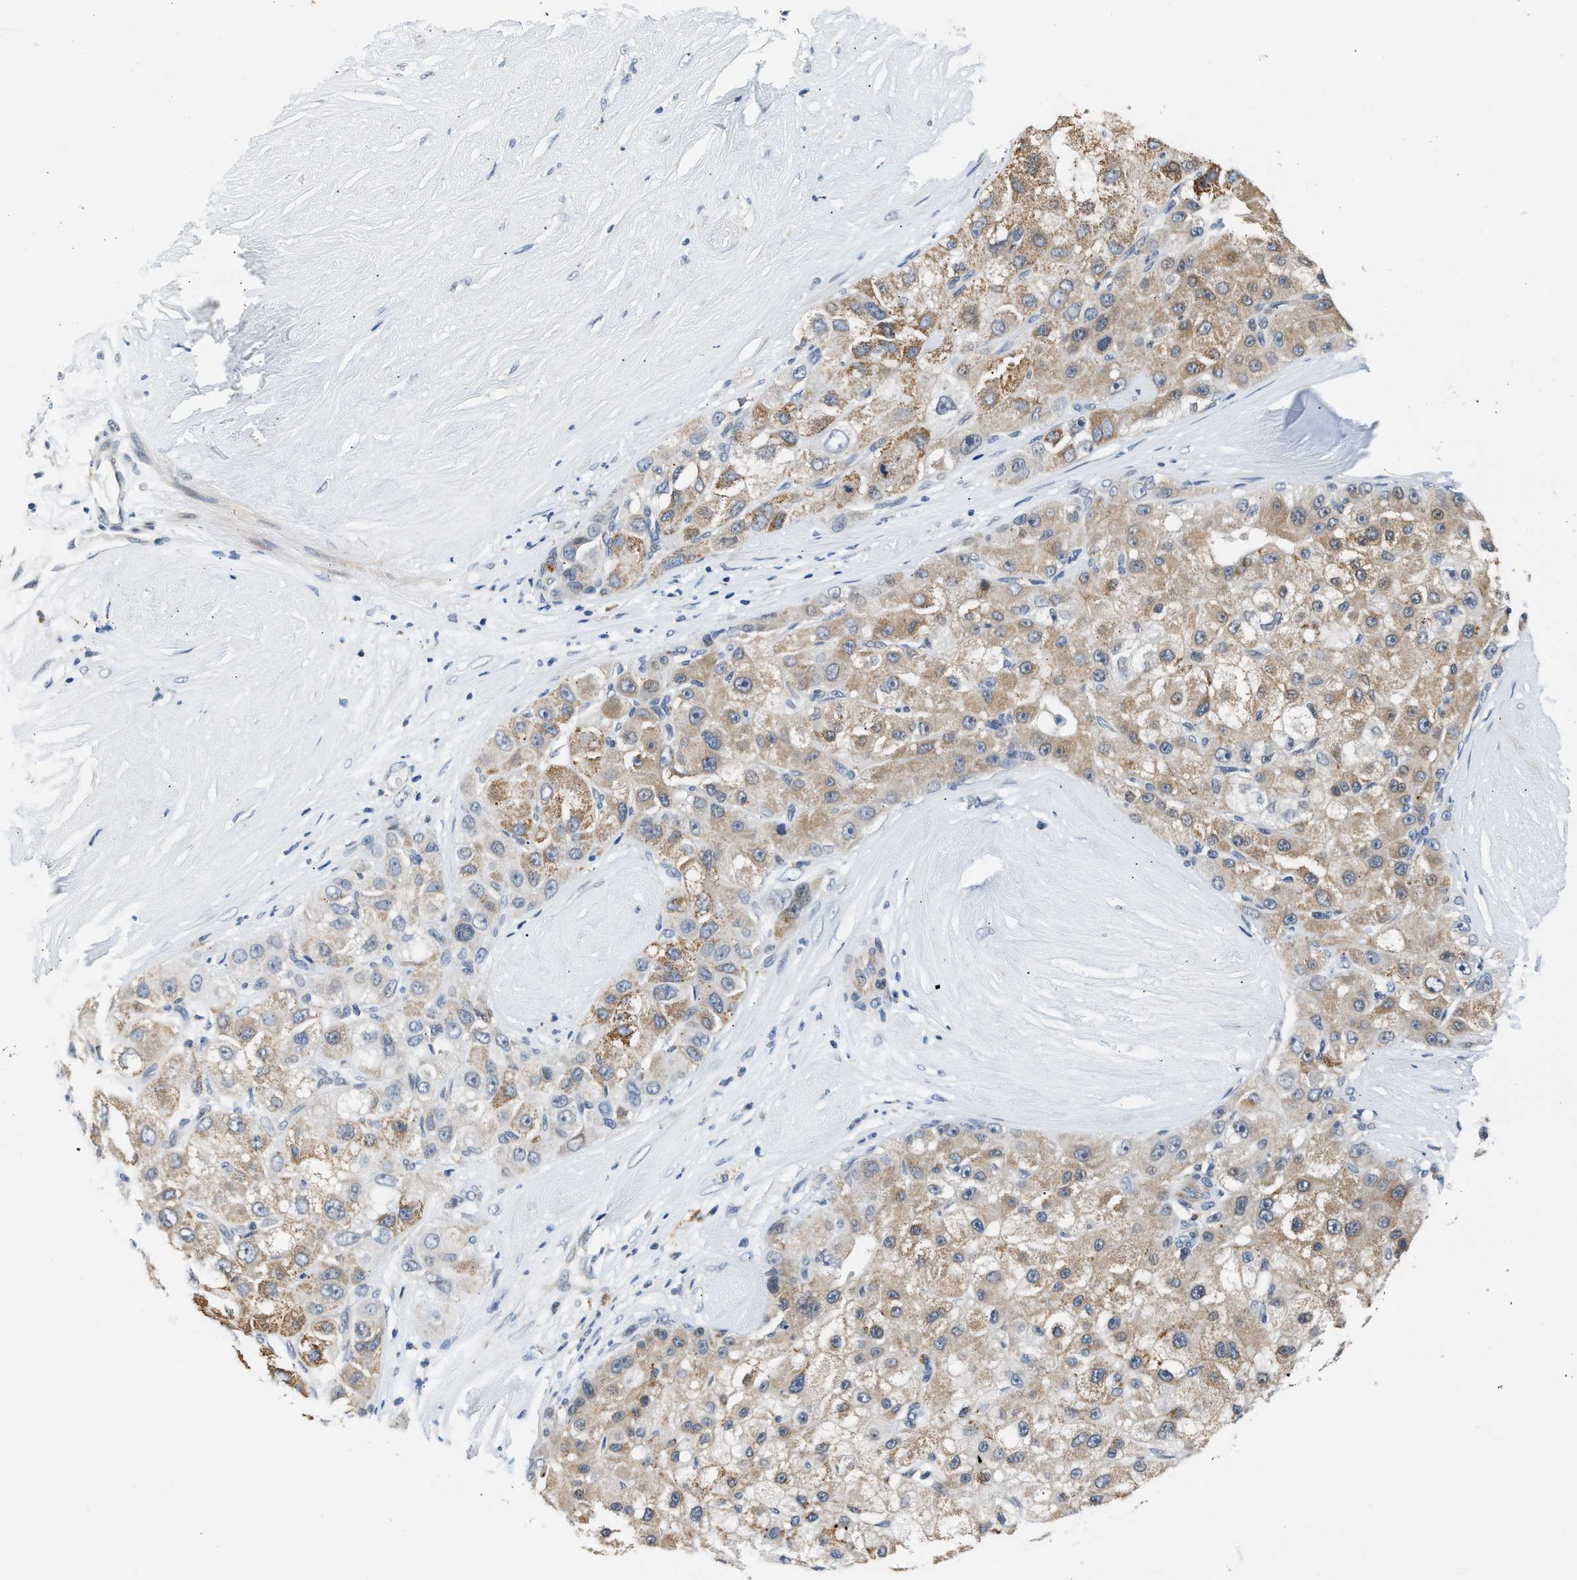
{"staining": {"intensity": "moderate", "quantity": ">75%", "location": "cytoplasmic/membranous"}, "tissue": "liver cancer", "cell_type": "Tumor cells", "image_type": "cancer", "snomed": [{"axis": "morphology", "description": "Carcinoma, Hepatocellular, NOS"}, {"axis": "topography", "description": "Liver"}], "caption": "Liver cancer stained for a protein (brown) reveals moderate cytoplasmic/membranous positive staining in about >75% of tumor cells.", "gene": "PPM1H", "patient": {"sex": "male", "age": 80}}